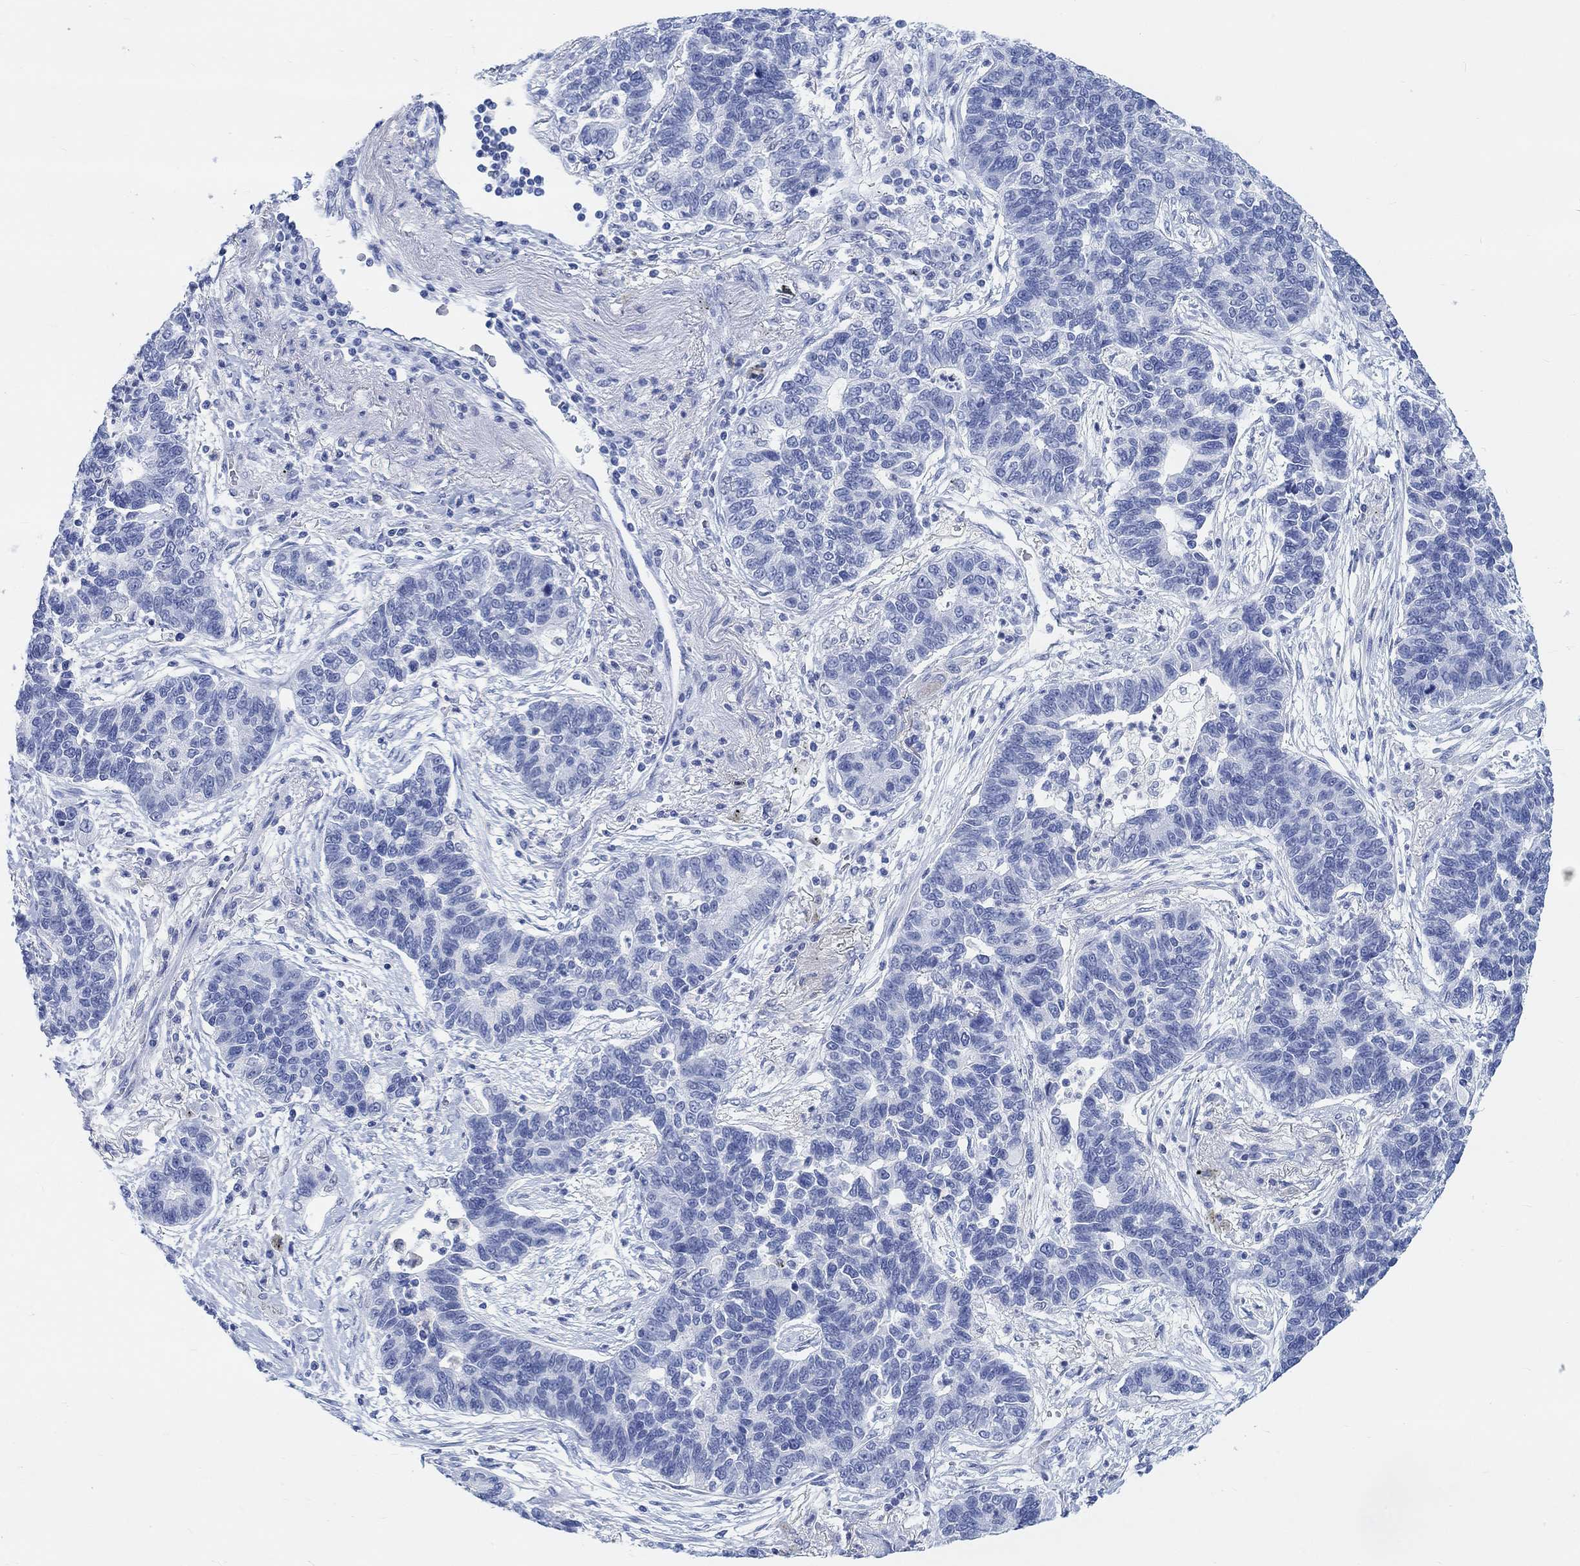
{"staining": {"intensity": "negative", "quantity": "none", "location": "none"}, "tissue": "lung cancer", "cell_type": "Tumor cells", "image_type": "cancer", "snomed": [{"axis": "morphology", "description": "Adenocarcinoma, NOS"}, {"axis": "topography", "description": "Lung"}], "caption": "Adenocarcinoma (lung) was stained to show a protein in brown. There is no significant expression in tumor cells.", "gene": "ENO4", "patient": {"sex": "female", "age": 57}}